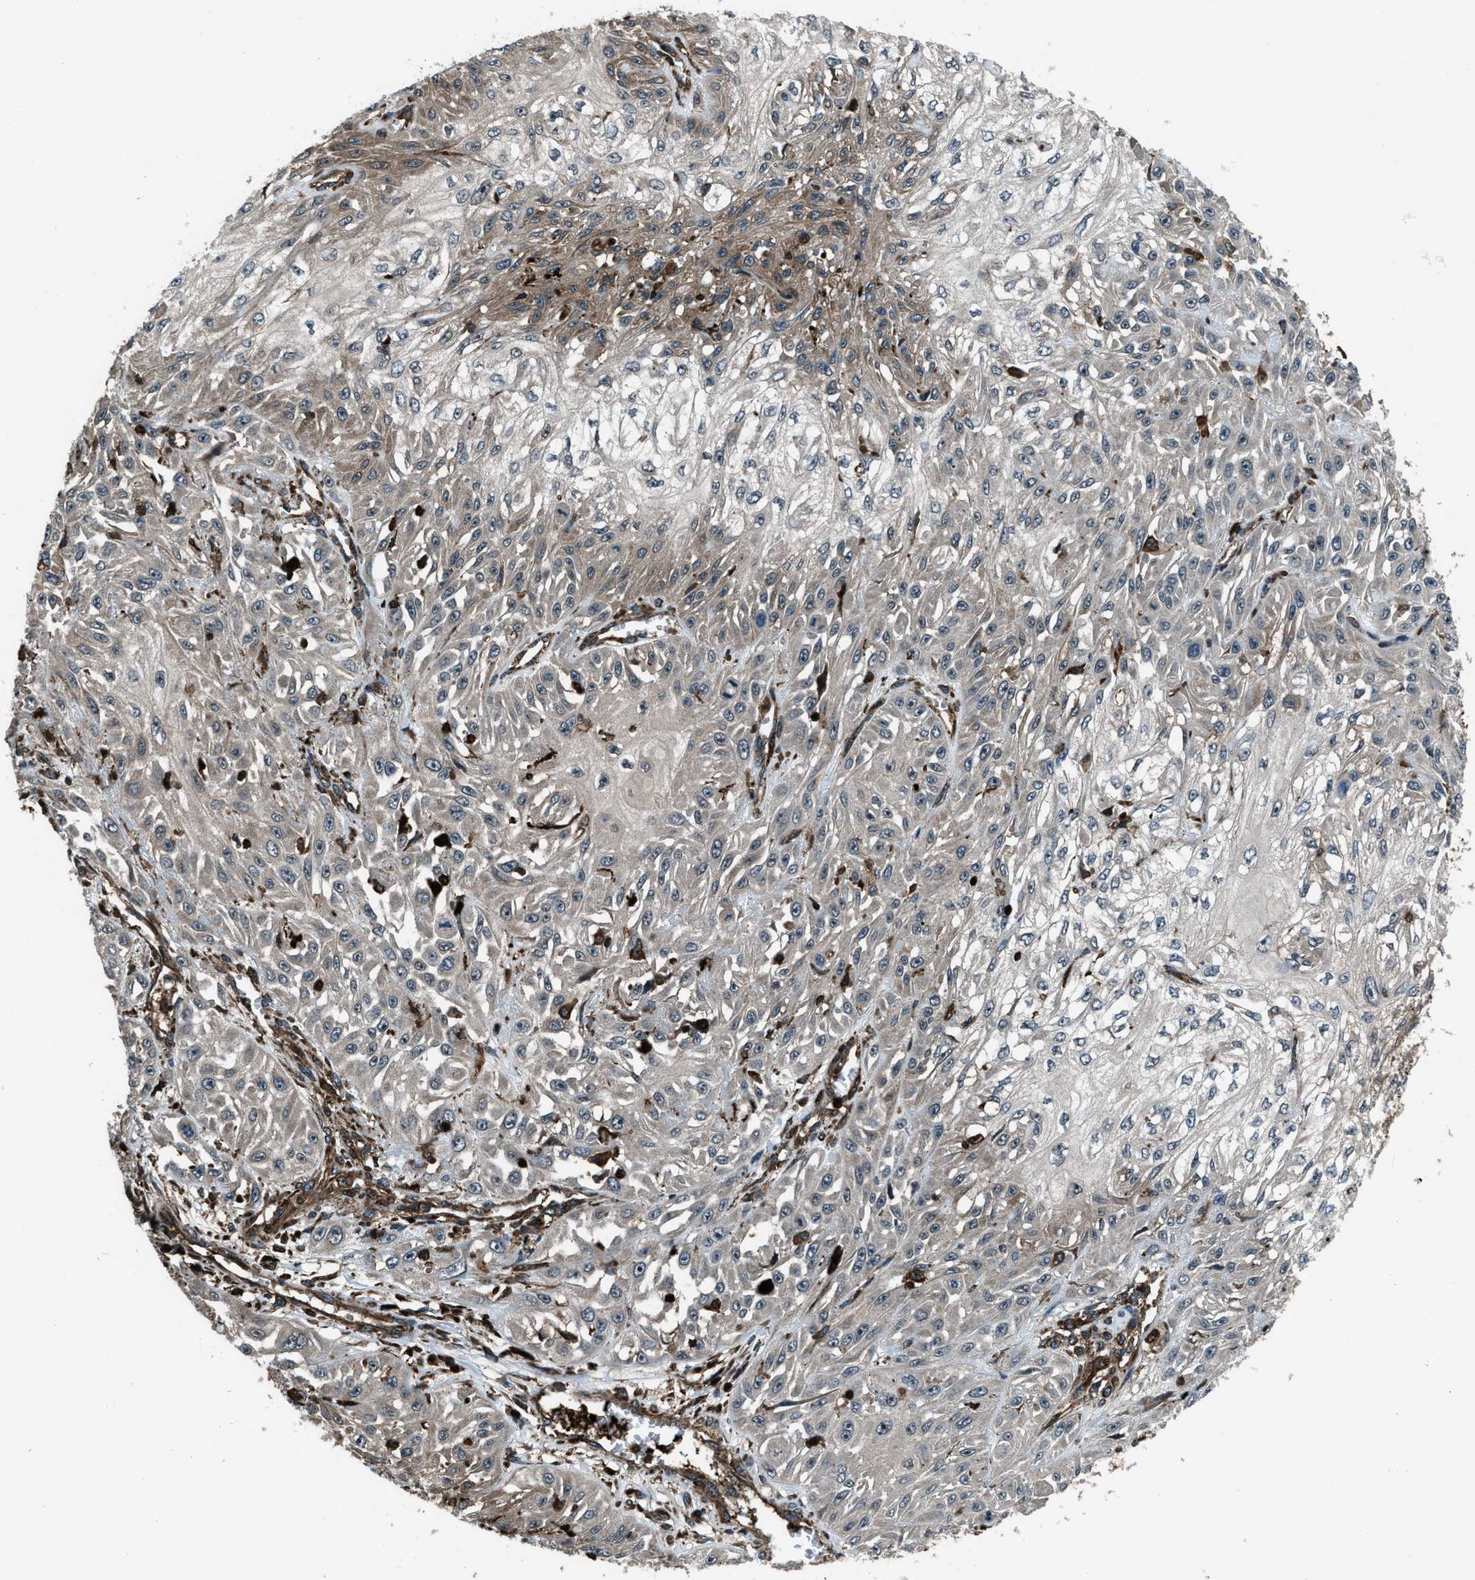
{"staining": {"intensity": "moderate", "quantity": "25%-75%", "location": "cytoplasmic/membranous"}, "tissue": "skin cancer", "cell_type": "Tumor cells", "image_type": "cancer", "snomed": [{"axis": "morphology", "description": "Squamous cell carcinoma, NOS"}, {"axis": "morphology", "description": "Squamous cell carcinoma, metastatic, NOS"}, {"axis": "topography", "description": "Skin"}, {"axis": "topography", "description": "Lymph node"}], "caption": "There is medium levels of moderate cytoplasmic/membranous positivity in tumor cells of skin squamous cell carcinoma, as demonstrated by immunohistochemical staining (brown color).", "gene": "SNX30", "patient": {"sex": "male", "age": 75}}